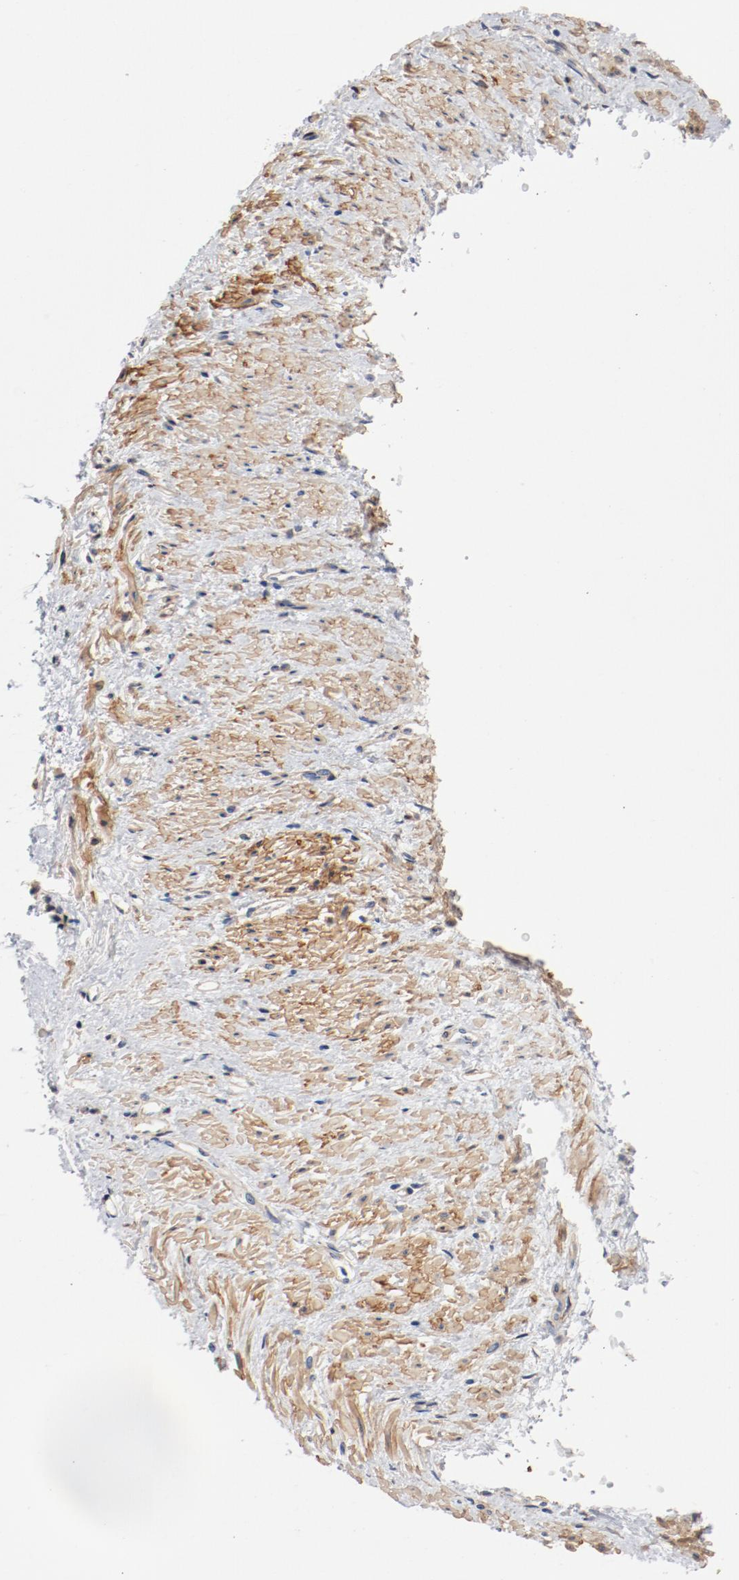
{"staining": {"intensity": "moderate", "quantity": ">75%", "location": "cytoplasmic/membranous"}, "tissue": "smooth muscle", "cell_type": "Smooth muscle cells", "image_type": "normal", "snomed": [{"axis": "morphology", "description": "Normal tissue, NOS"}, {"axis": "topography", "description": "Smooth muscle"}, {"axis": "topography", "description": "Uterus"}], "caption": "Immunohistochemistry (IHC) histopathology image of unremarkable smooth muscle: smooth muscle stained using immunohistochemistry demonstrates medium levels of moderate protein expression localized specifically in the cytoplasmic/membranous of smooth muscle cells, appearing as a cytoplasmic/membranous brown color.", "gene": "ILK", "patient": {"sex": "female", "age": 39}}